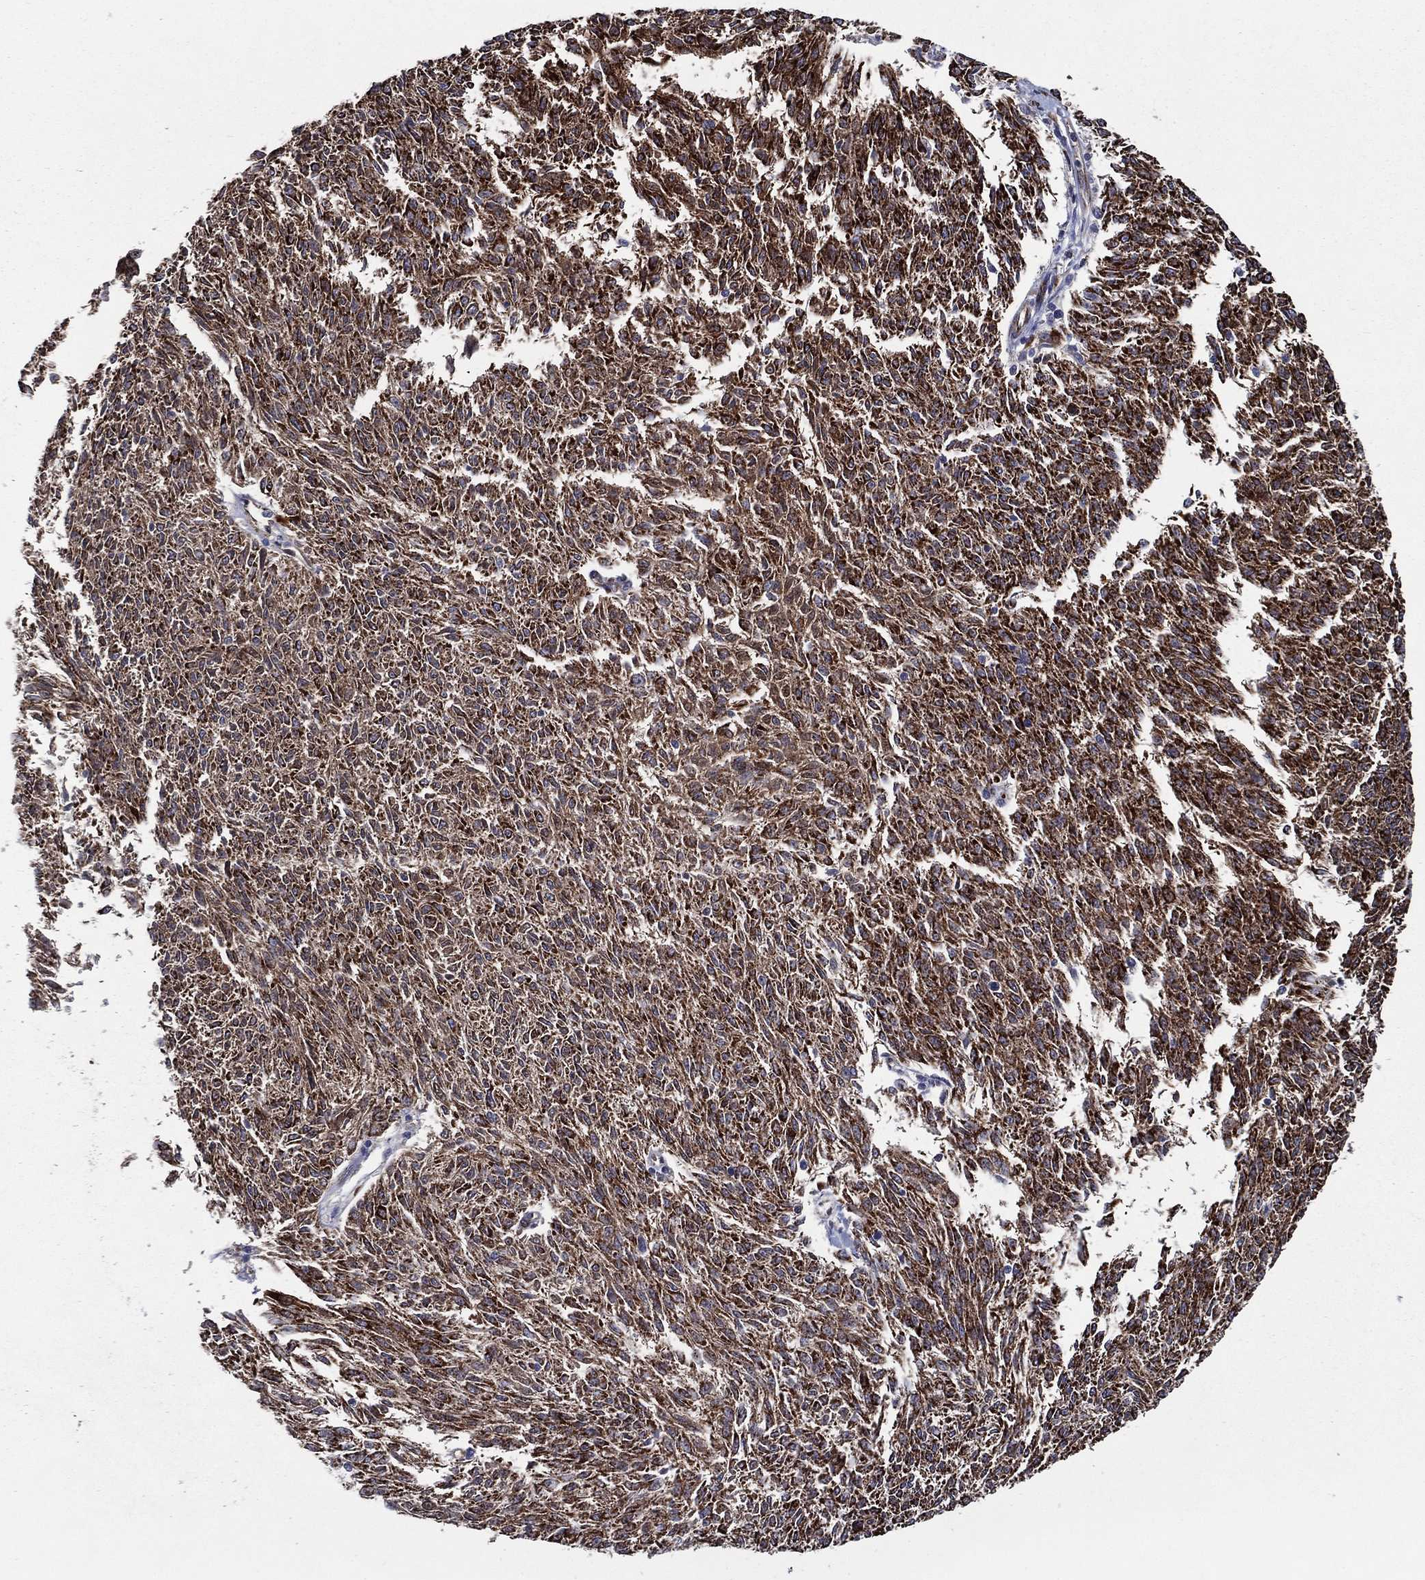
{"staining": {"intensity": "strong", "quantity": ">75%", "location": "cytoplasmic/membranous"}, "tissue": "melanoma", "cell_type": "Tumor cells", "image_type": "cancer", "snomed": [{"axis": "morphology", "description": "Malignant melanoma, NOS"}, {"axis": "topography", "description": "Skin"}], "caption": "A high amount of strong cytoplasmic/membranous staining is present in approximately >75% of tumor cells in melanoma tissue. (DAB = brown stain, brightfield microscopy at high magnification).", "gene": "ARHGAP11A", "patient": {"sex": "female", "age": 72}}